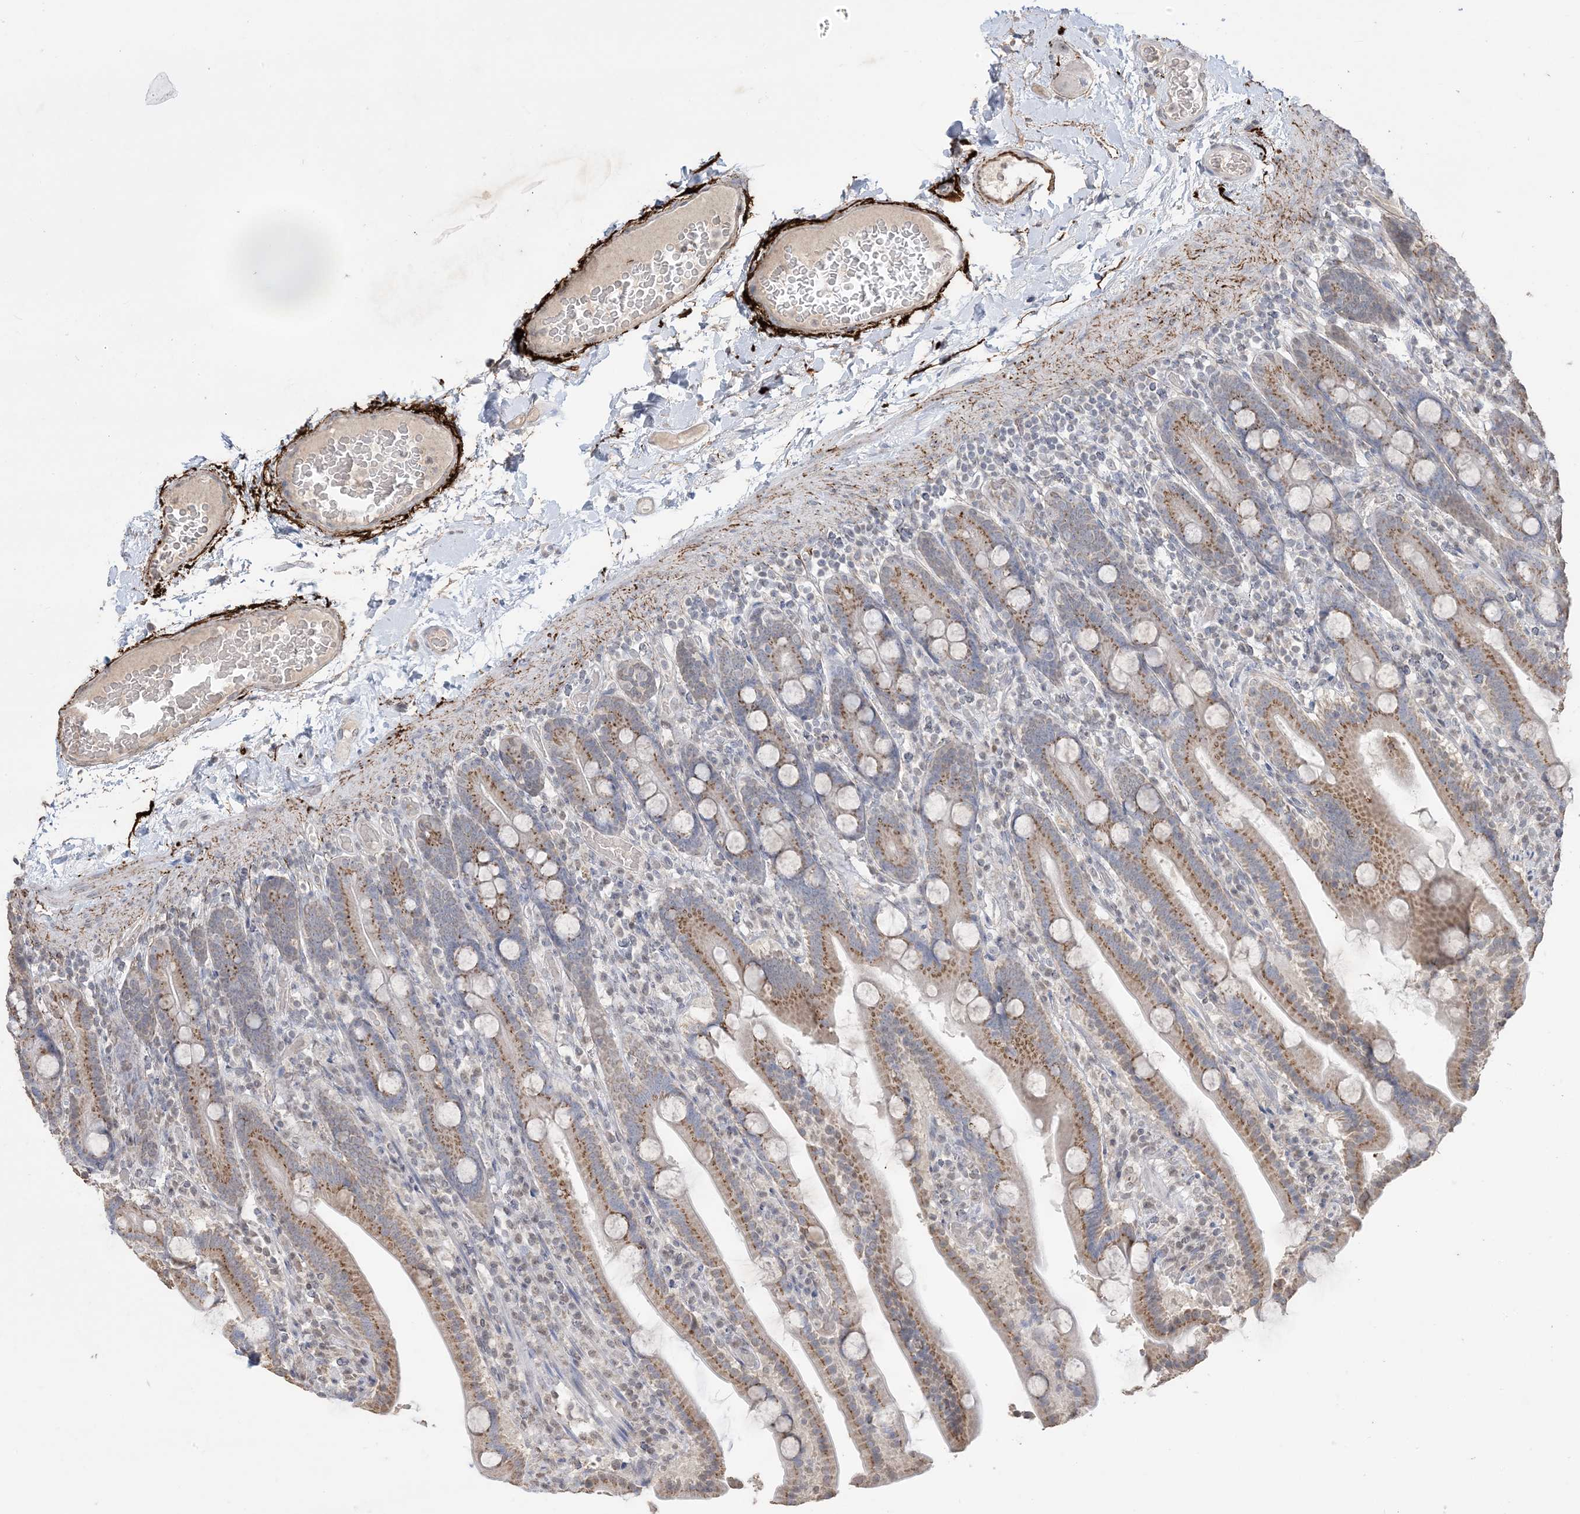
{"staining": {"intensity": "moderate", "quantity": ">75%", "location": "cytoplasmic/membranous"}, "tissue": "duodenum", "cell_type": "Glandular cells", "image_type": "normal", "snomed": [{"axis": "morphology", "description": "Normal tissue, NOS"}, {"axis": "topography", "description": "Duodenum"}], "caption": "Immunohistochemistry histopathology image of unremarkable duodenum: human duodenum stained using immunohistochemistry (IHC) displays medium levels of moderate protein expression localized specifically in the cytoplasmic/membranous of glandular cells, appearing as a cytoplasmic/membranous brown color.", "gene": "XRN1", "patient": {"sex": "male", "age": 55}}